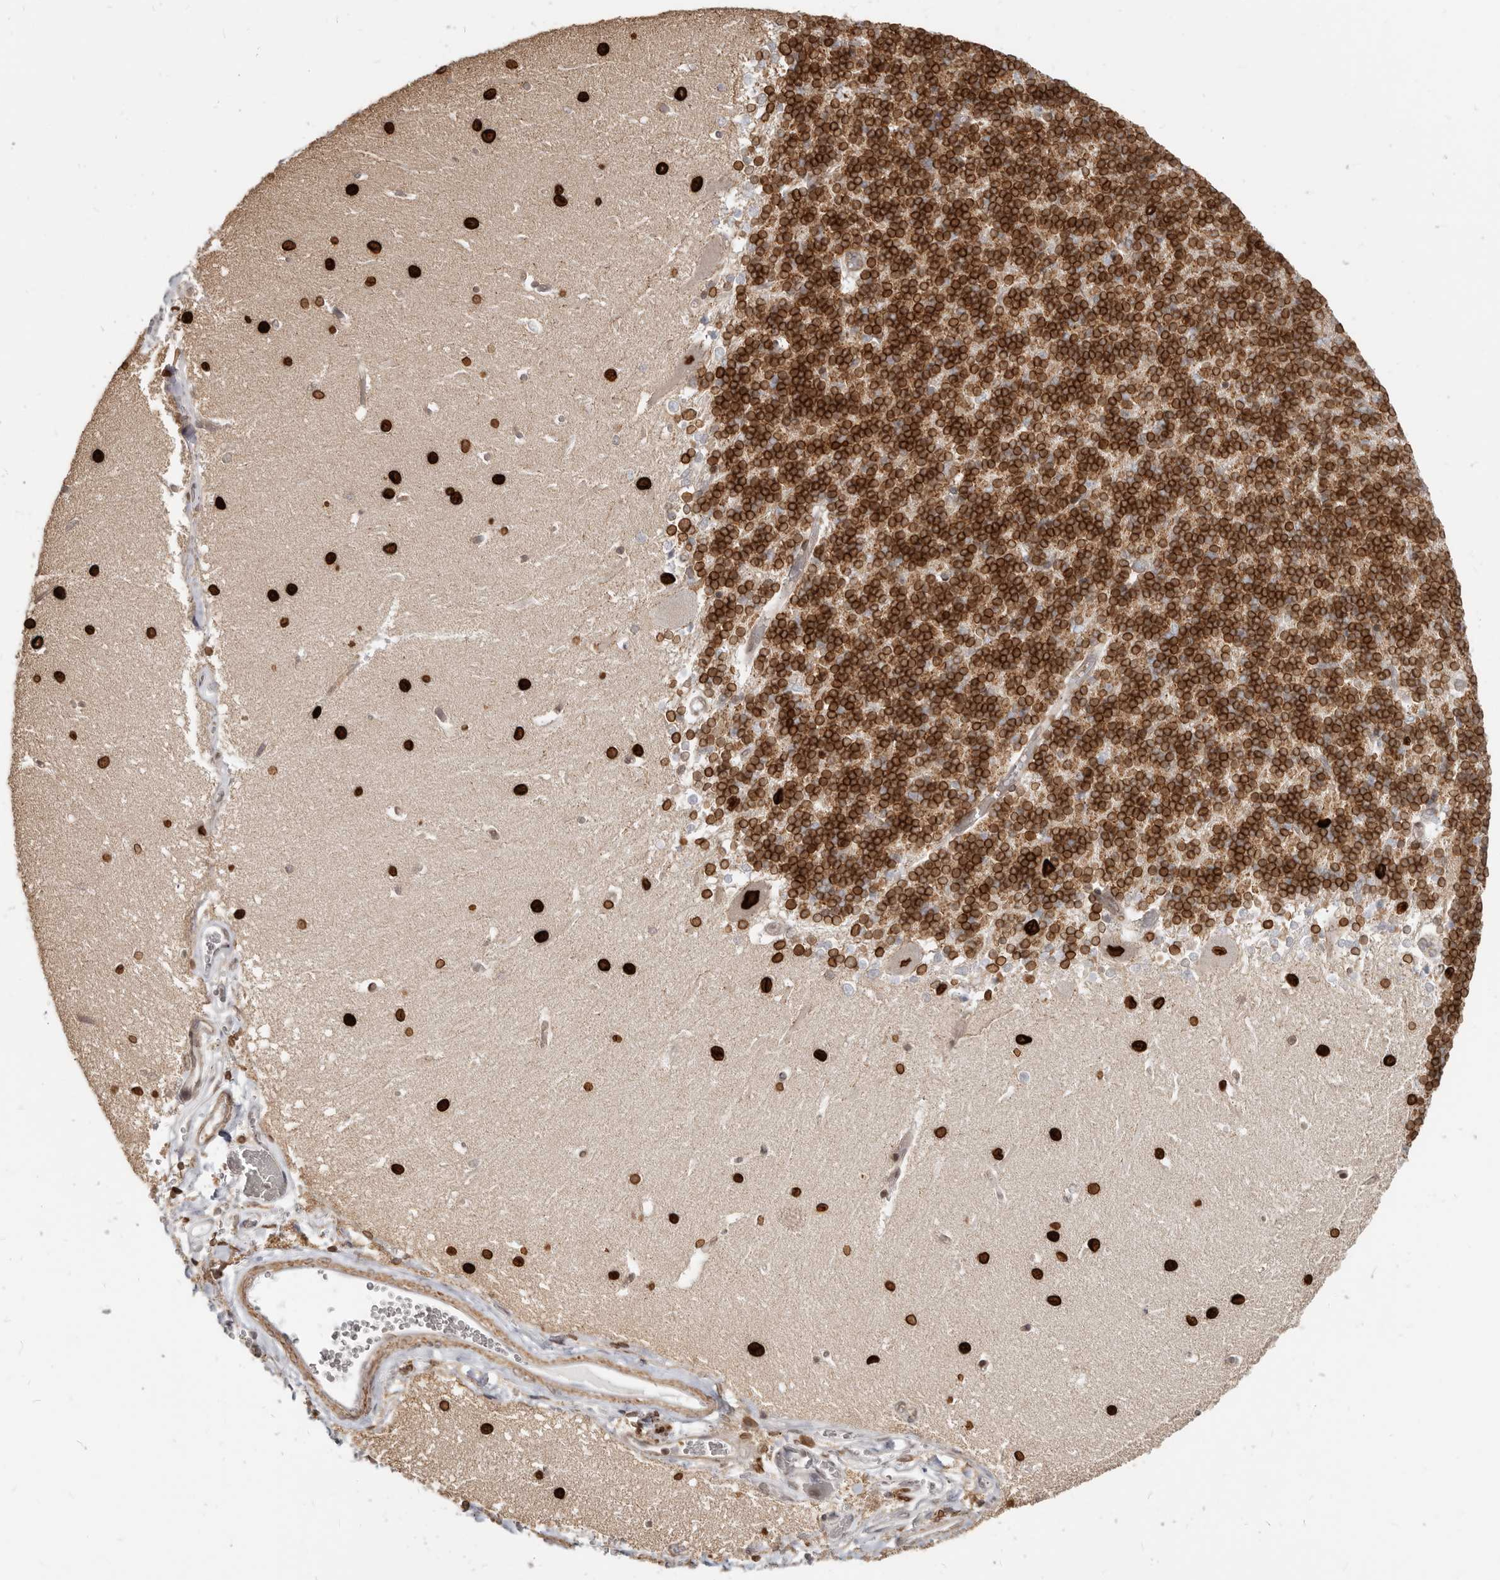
{"staining": {"intensity": "strong", "quantity": ">75%", "location": "cytoplasmic/membranous,nuclear"}, "tissue": "cerebellum", "cell_type": "Cells in granular layer", "image_type": "normal", "snomed": [{"axis": "morphology", "description": "Normal tissue, NOS"}, {"axis": "topography", "description": "Cerebellum"}], "caption": "Cerebellum stained for a protein (brown) displays strong cytoplasmic/membranous,nuclear positive expression in approximately >75% of cells in granular layer.", "gene": "NUP153", "patient": {"sex": "male", "age": 37}}